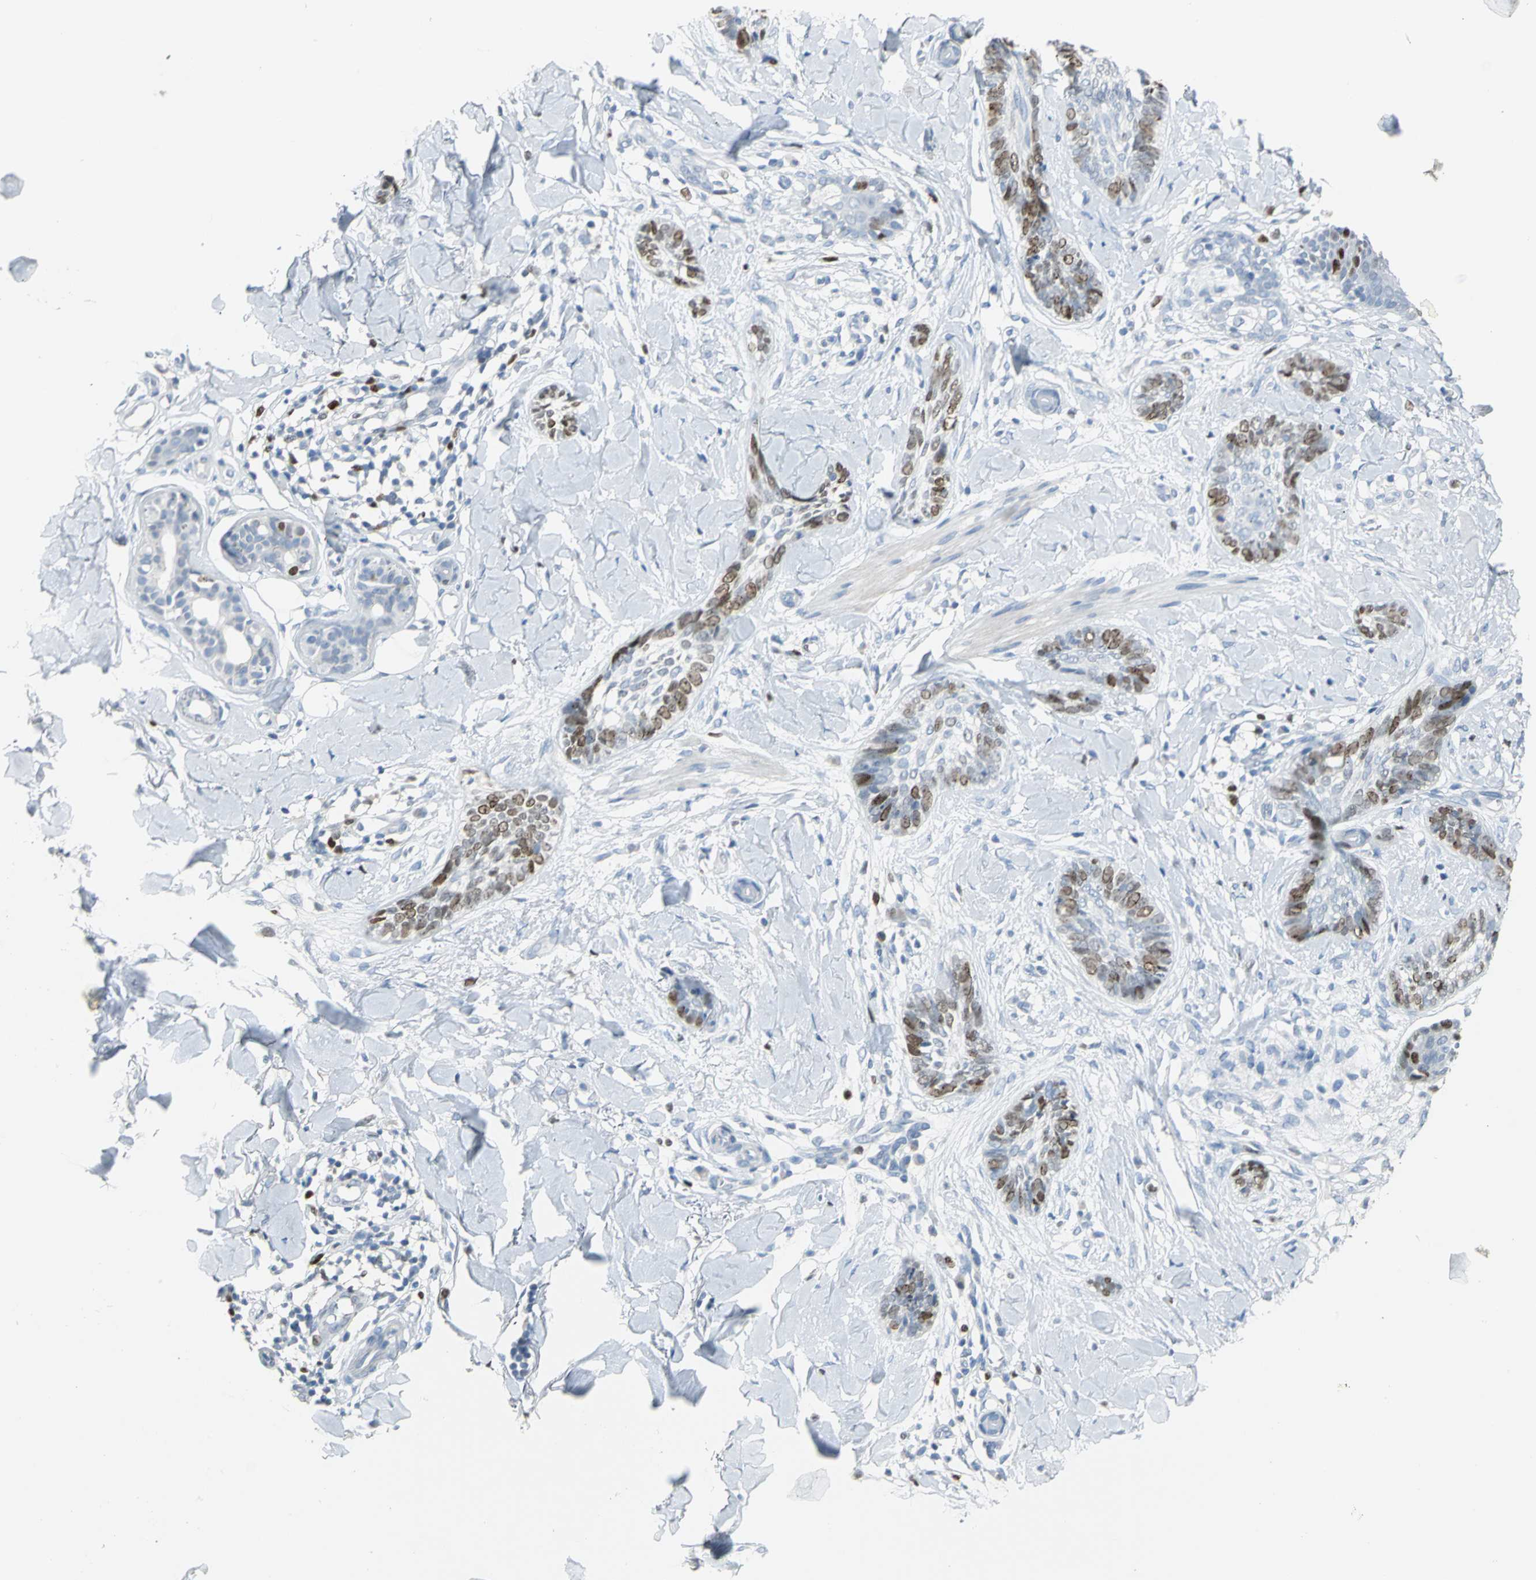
{"staining": {"intensity": "moderate", "quantity": "25%-75%", "location": "nuclear"}, "tissue": "skin cancer", "cell_type": "Tumor cells", "image_type": "cancer", "snomed": [{"axis": "morphology", "description": "Basal cell carcinoma"}, {"axis": "topography", "description": "Skin"}], "caption": "About 25%-75% of tumor cells in human skin cancer (basal cell carcinoma) show moderate nuclear protein staining as visualized by brown immunohistochemical staining.", "gene": "MCM3", "patient": {"sex": "female", "age": 58}}